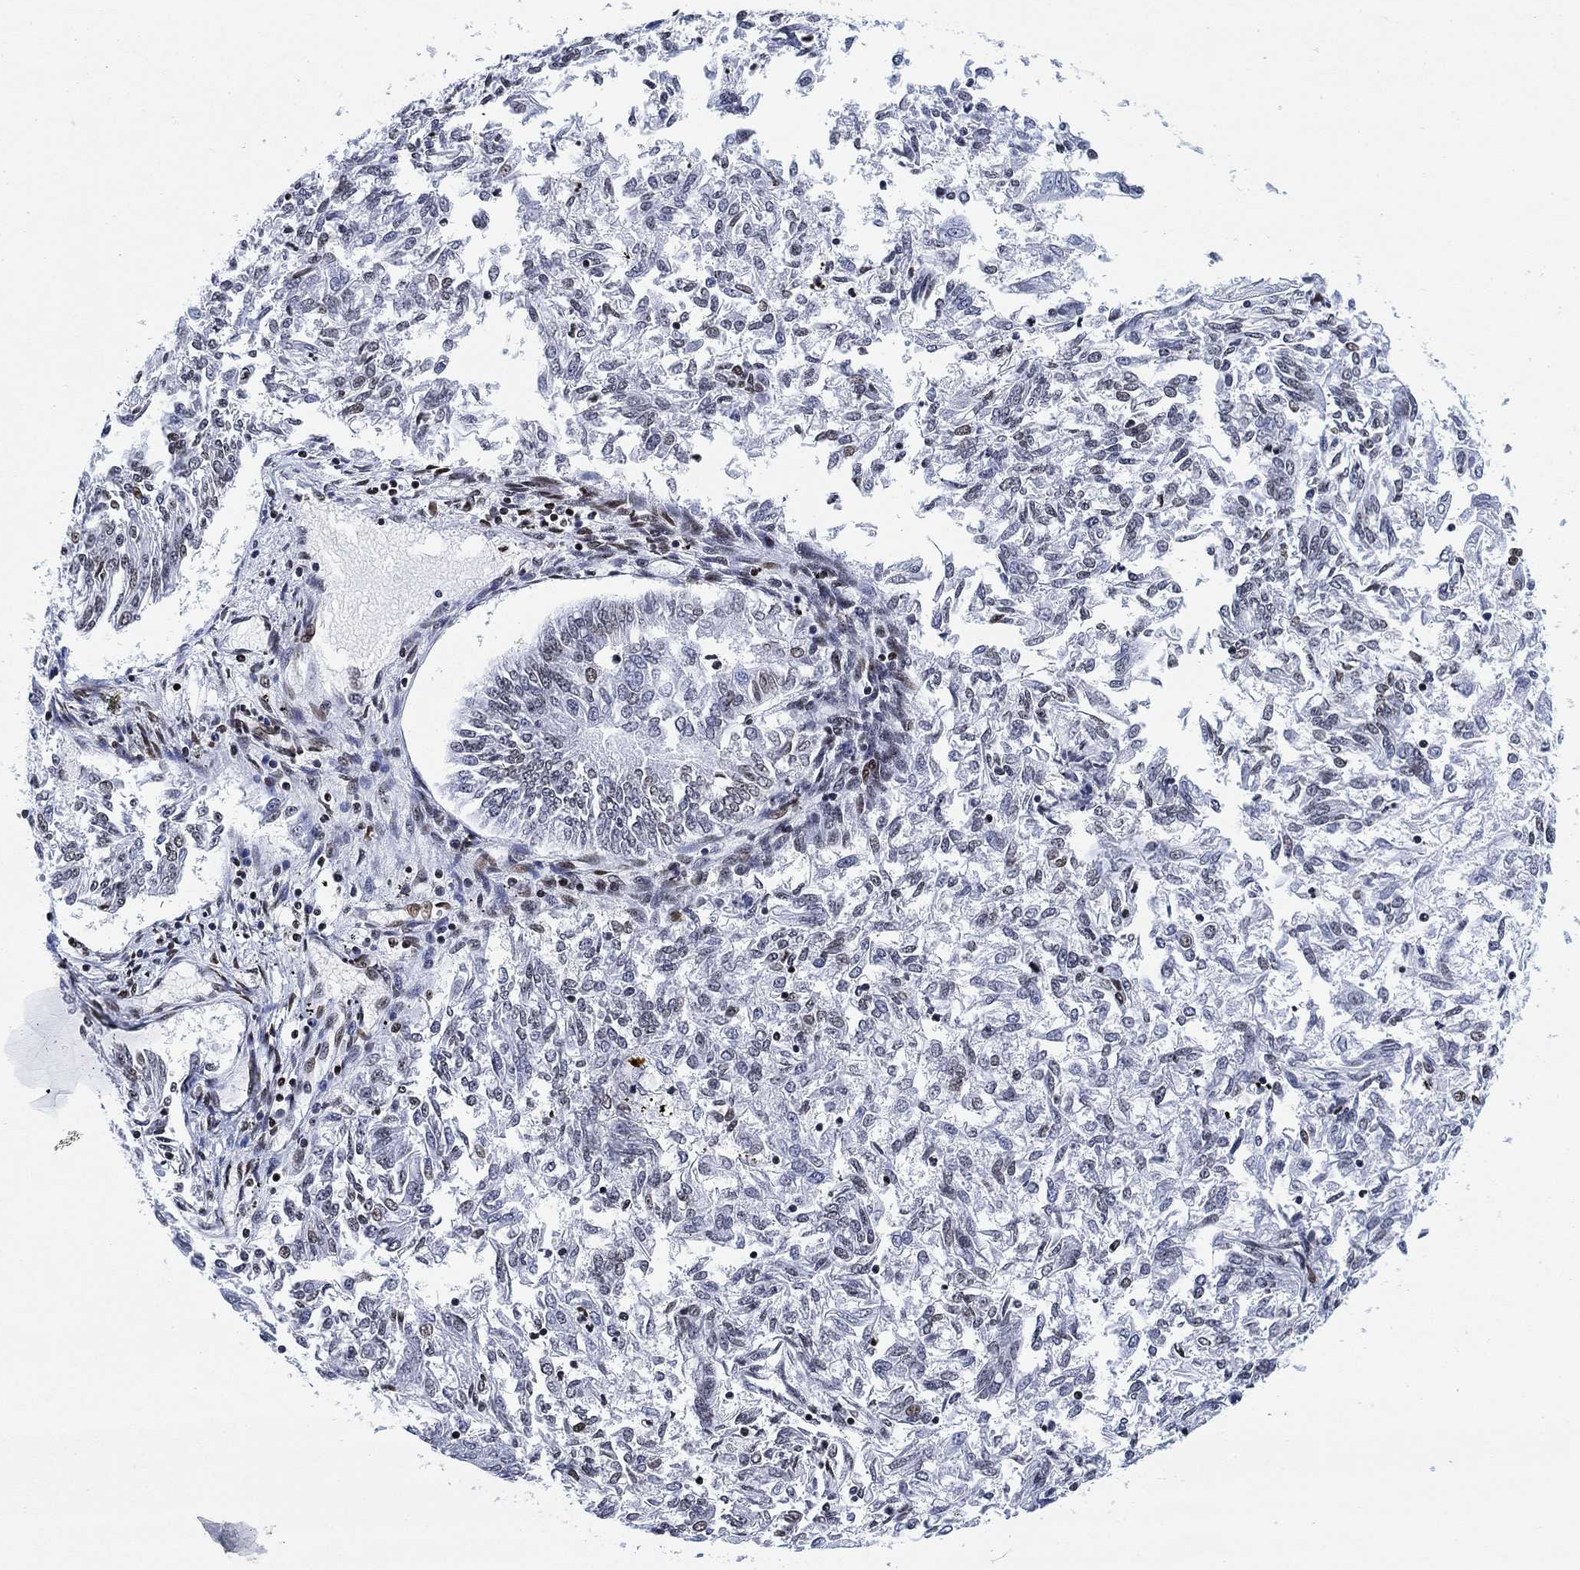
{"staining": {"intensity": "negative", "quantity": "none", "location": "none"}, "tissue": "endometrial cancer", "cell_type": "Tumor cells", "image_type": "cancer", "snomed": [{"axis": "morphology", "description": "Adenocarcinoma, NOS"}, {"axis": "topography", "description": "Endometrium"}], "caption": "Tumor cells show no significant protein positivity in endometrial adenocarcinoma.", "gene": "H1-10", "patient": {"sex": "female", "age": 58}}